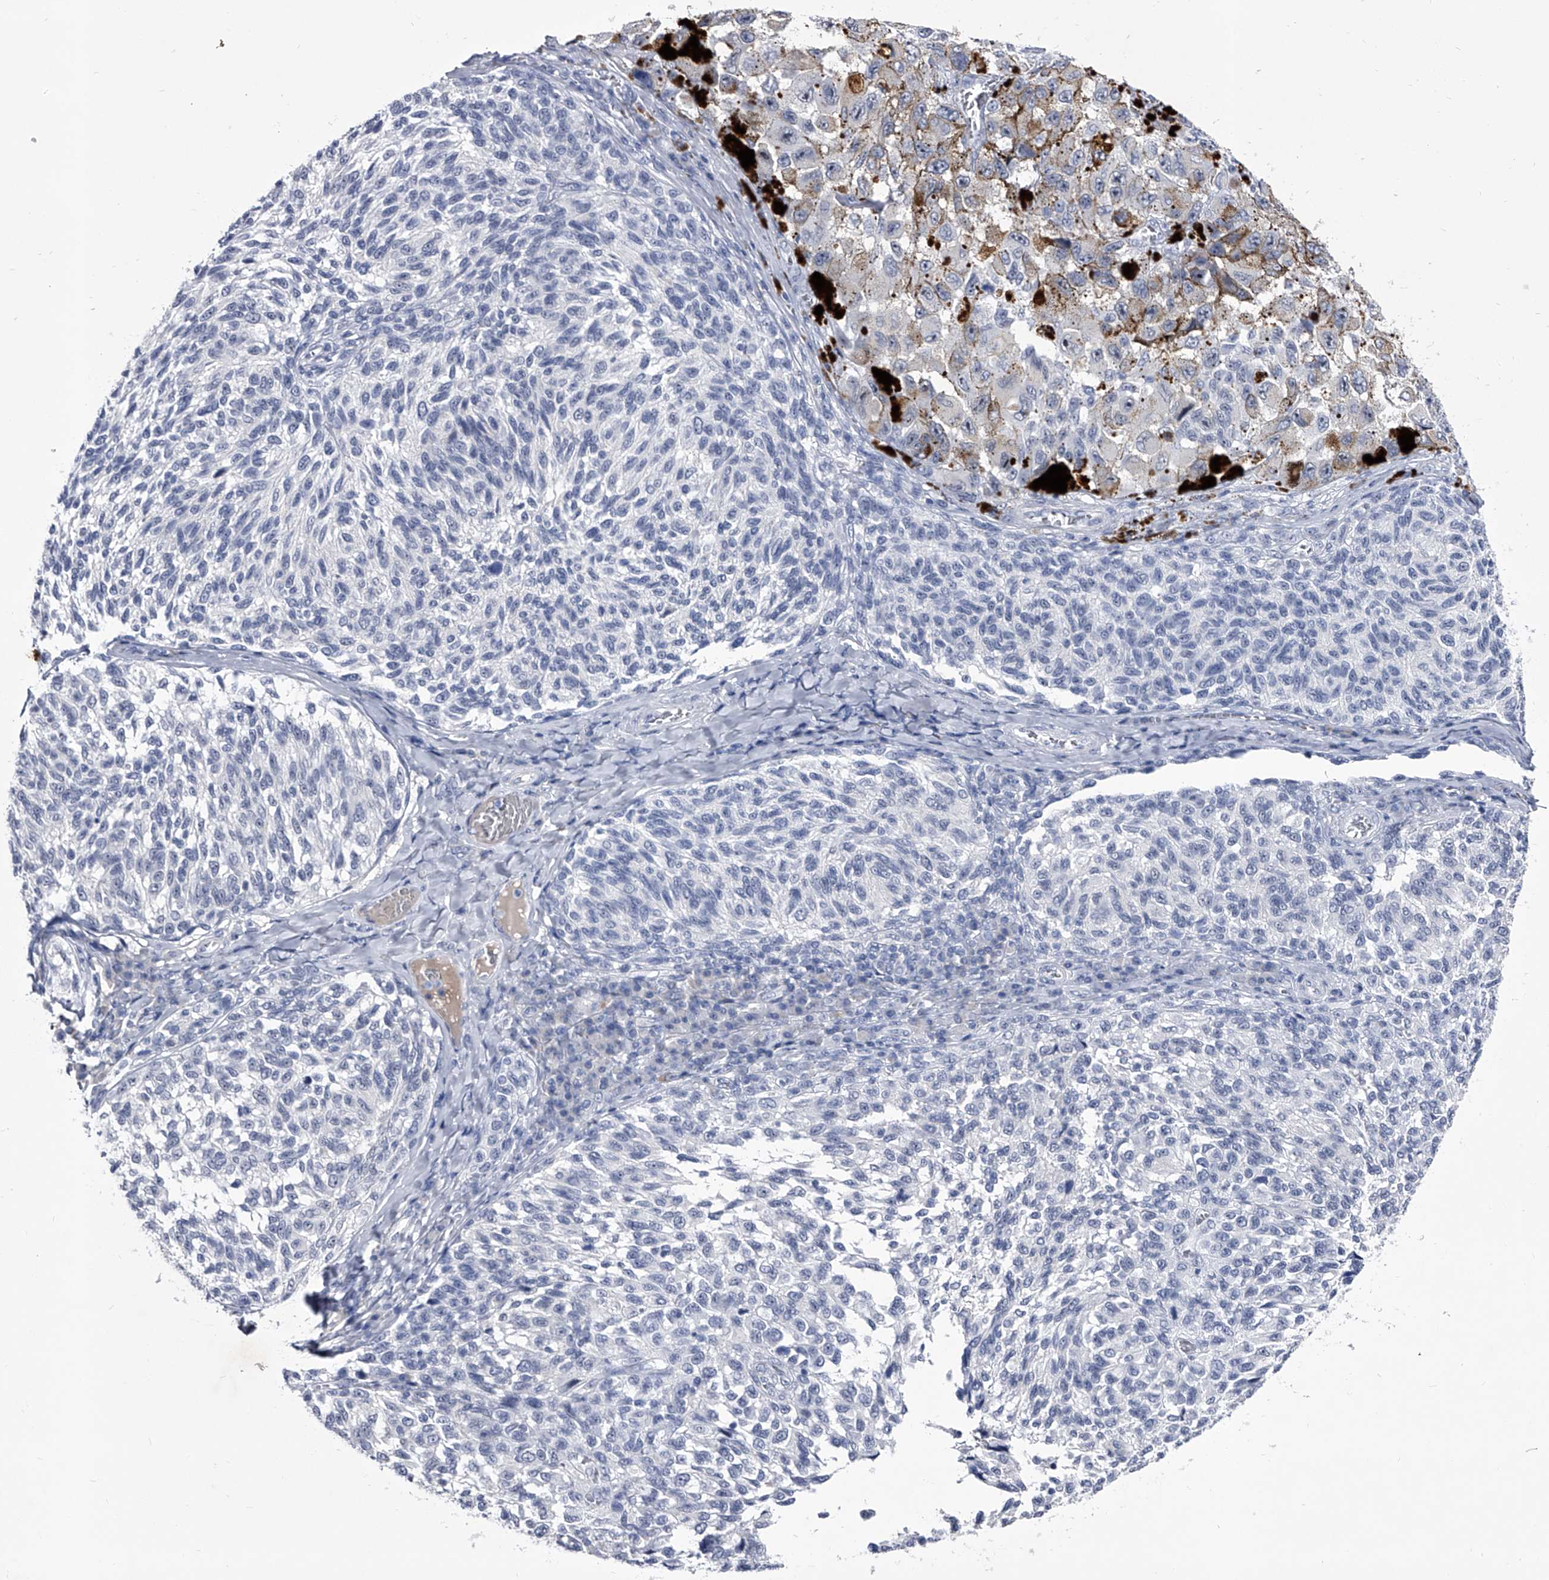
{"staining": {"intensity": "negative", "quantity": "none", "location": "none"}, "tissue": "melanoma", "cell_type": "Tumor cells", "image_type": "cancer", "snomed": [{"axis": "morphology", "description": "Malignant melanoma, NOS"}, {"axis": "topography", "description": "Skin"}], "caption": "Tumor cells are negative for brown protein staining in malignant melanoma. (DAB immunohistochemistry, high magnification).", "gene": "CRISP2", "patient": {"sex": "female", "age": 73}}